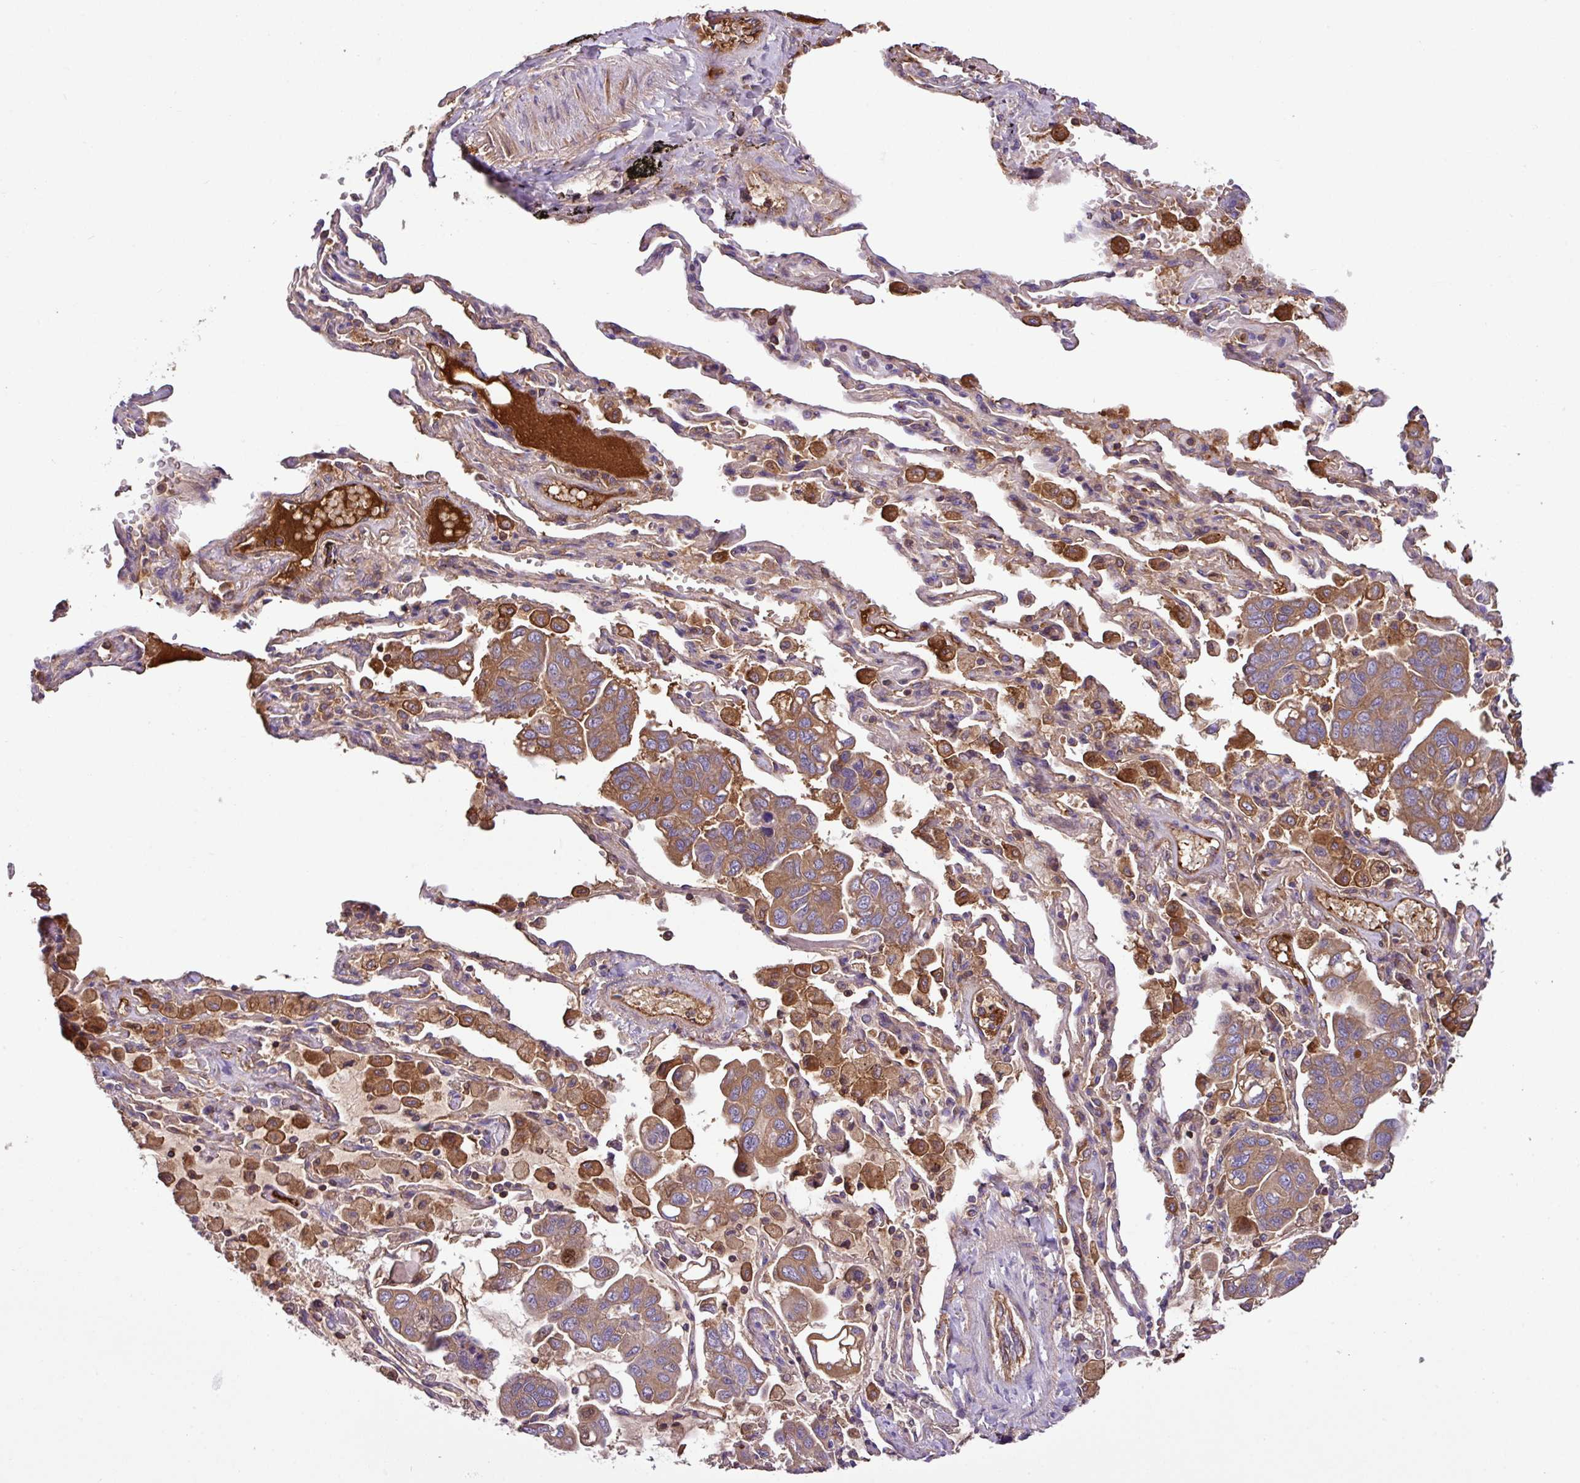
{"staining": {"intensity": "moderate", "quantity": ">75%", "location": "cytoplasmic/membranous"}, "tissue": "lung cancer", "cell_type": "Tumor cells", "image_type": "cancer", "snomed": [{"axis": "morphology", "description": "Adenocarcinoma, NOS"}, {"axis": "topography", "description": "Lung"}], "caption": "Immunohistochemical staining of lung cancer (adenocarcinoma) reveals moderate cytoplasmic/membranous protein staining in about >75% of tumor cells. (brown staining indicates protein expression, while blue staining denotes nuclei).", "gene": "ZNF266", "patient": {"sex": "male", "age": 64}}